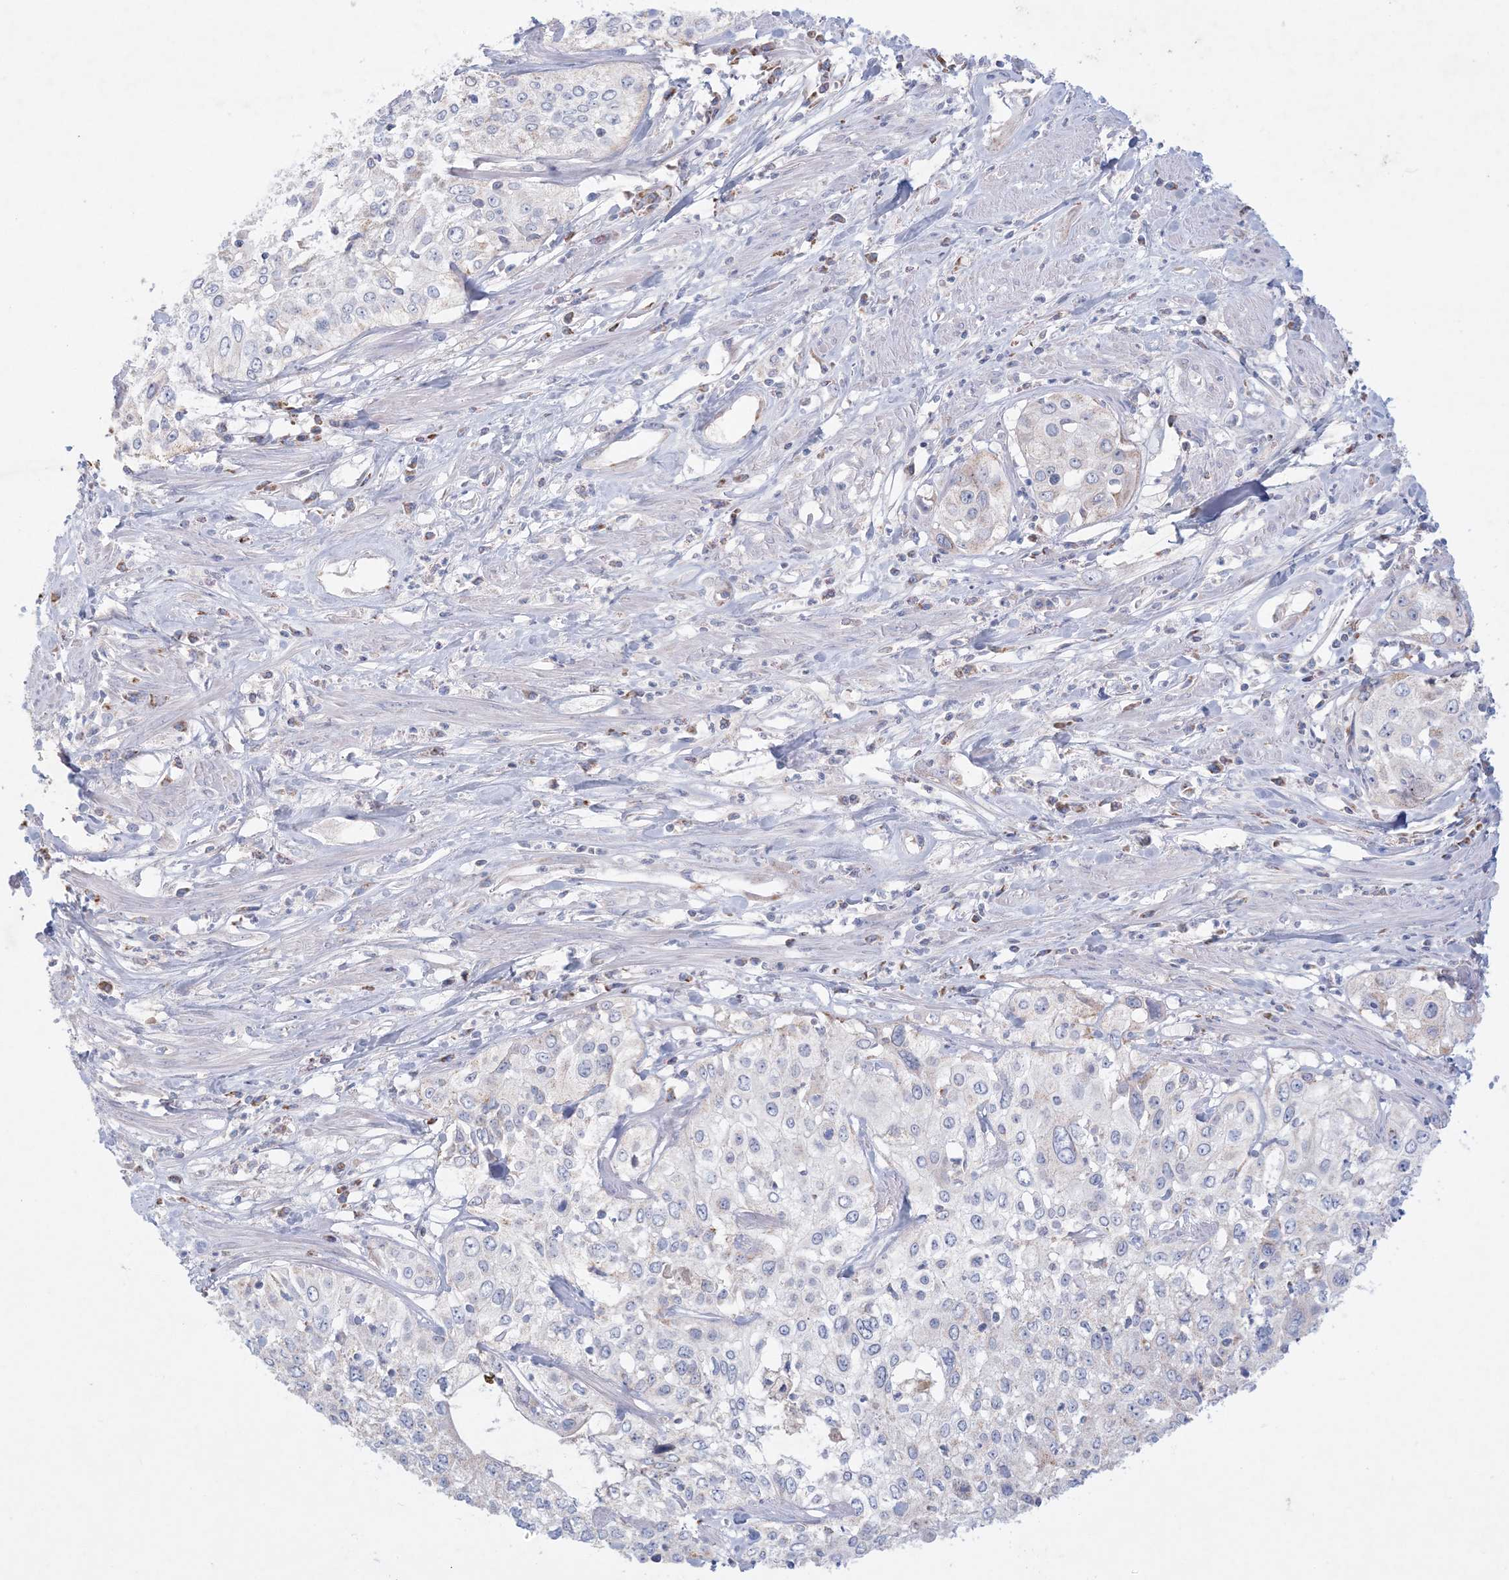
{"staining": {"intensity": "negative", "quantity": "none", "location": "none"}, "tissue": "cervical cancer", "cell_type": "Tumor cells", "image_type": "cancer", "snomed": [{"axis": "morphology", "description": "Squamous cell carcinoma, NOS"}, {"axis": "topography", "description": "Cervix"}], "caption": "Tumor cells show no significant positivity in cervical cancer.", "gene": "KCTD6", "patient": {"sex": "female", "age": 31}}